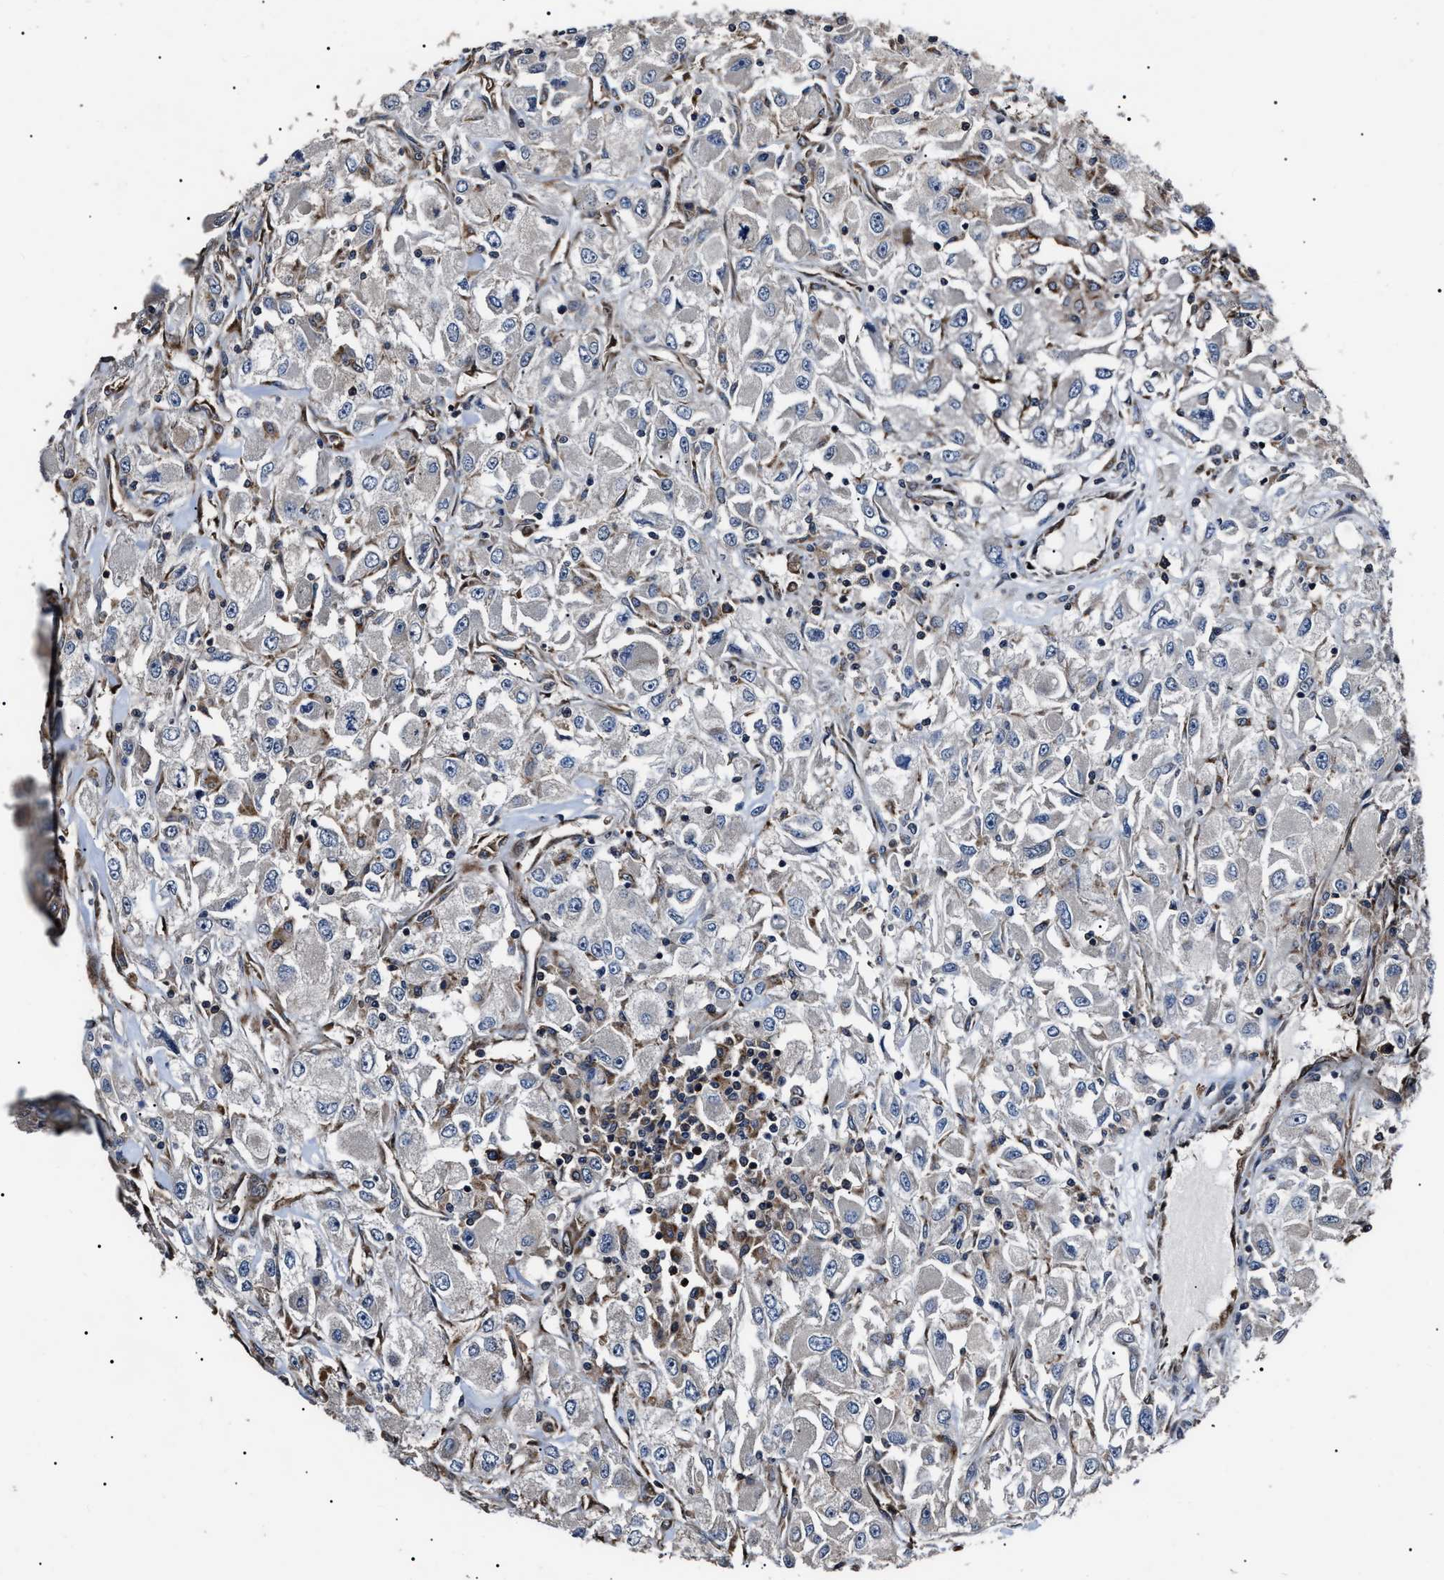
{"staining": {"intensity": "negative", "quantity": "none", "location": "none"}, "tissue": "renal cancer", "cell_type": "Tumor cells", "image_type": "cancer", "snomed": [{"axis": "morphology", "description": "Adenocarcinoma, NOS"}, {"axis": "topography", "description": "Kidney"}], "caption": "High power microscopy histopathology image of an immunohistochemistry image of renal cancer (adenocarcinoma), revealing no significant expression in tumor cells.", "gene": "CCT8", "patient": {"sex": "female", "age": 52}}